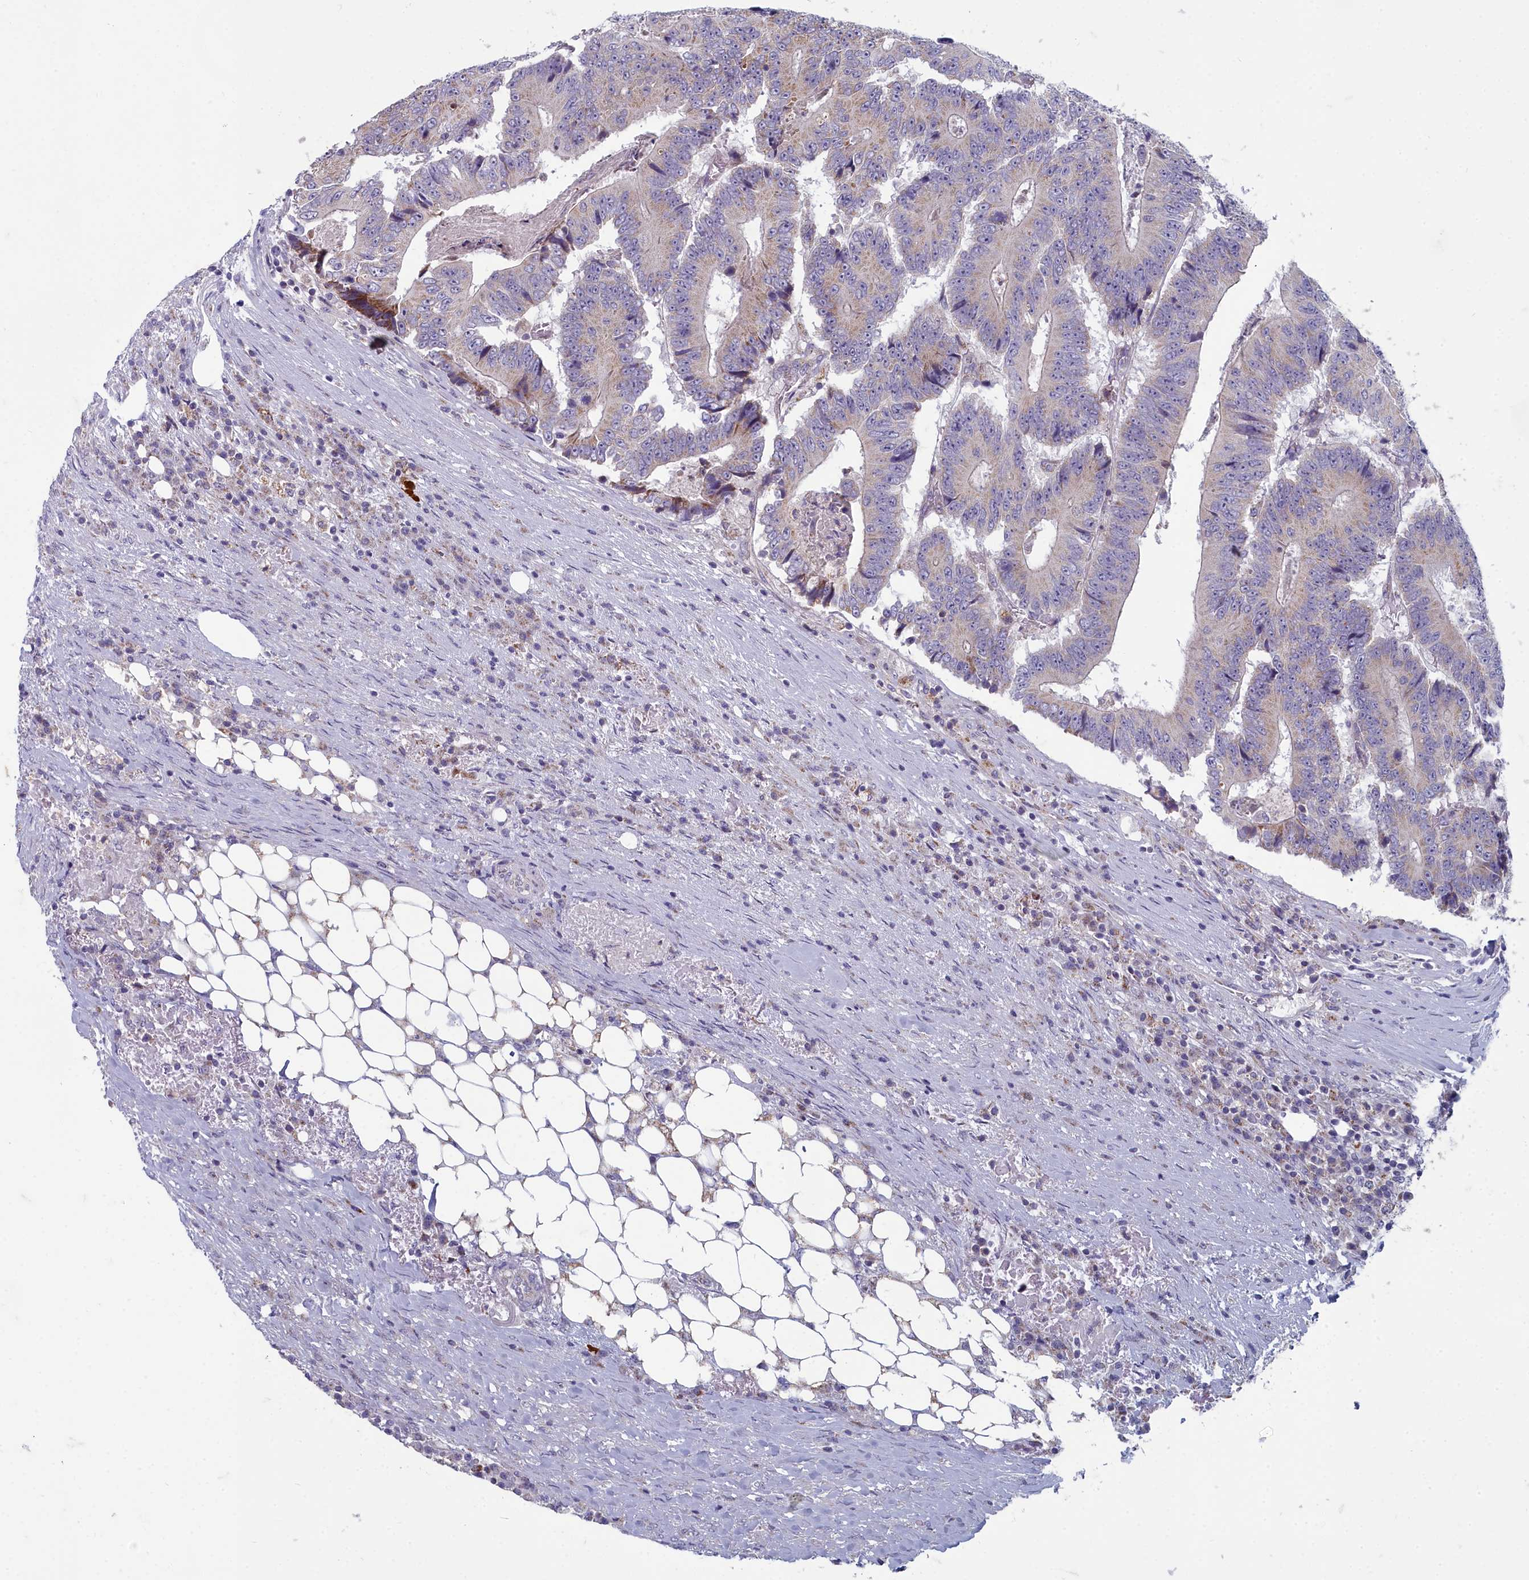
{"staining": {"intensity": "moderate", "quantity": "25%-75%", "location": "cytoplasmic/membranous"}, "tissue": "colorectal cancer", "cell_type": "Tumor cells", "image_type": "cancer", "snomed": [{"axis": "morphology", "description": "Adenocarcinoma, NOS"}, {"axis": "topography", "description": "Colon"}], "caption": "High-magnification brightfield microscopy of colorectal cancer stained with DAB (brown) and counterstained with hematoxylin (blue). tumor cells exhibit moderate cytoplasmic/membranous positivity is appreciated in approximately25%-75% of cells. (Stains: DAB (3,3'-diaminobenzidine) in brown, nuclei in blue, Microscopy: brightfield microscopy at high magnification).", "gene": "INSYN2A", "patient": {"sex": "male", "age": 83}}